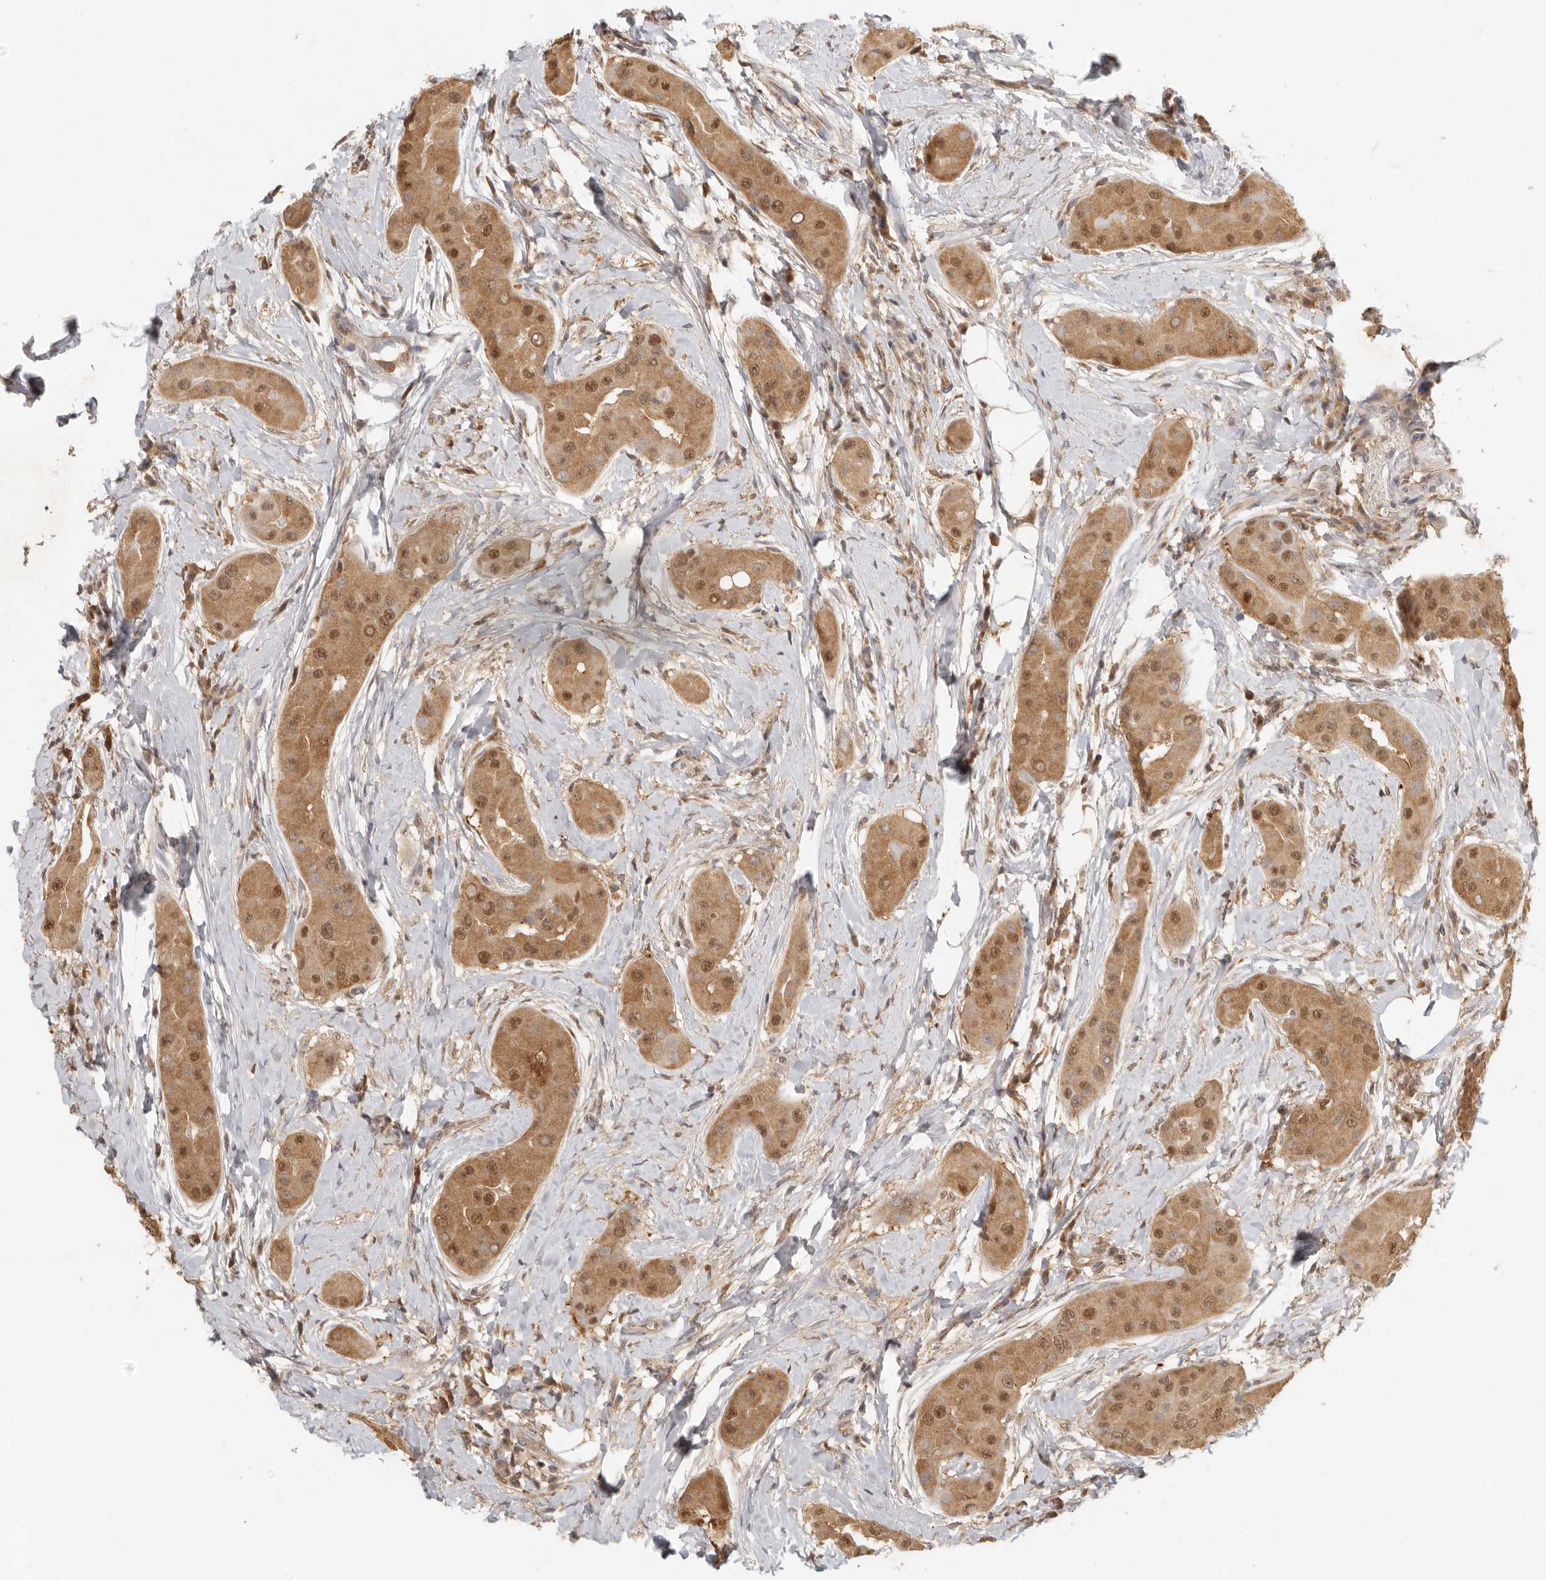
{"staining": {"intensity": "moderate", "quantity": ">75%", "location": "cytoplasmic/membranous,nuclear"}, "tissue": "thyroid cancer", "cell_type": "Tumor cells", "image_type": "cancer", "snomed": [{"axis": "morphology", "description": "Papillary adenocarcinoma, NOS"}, {"axis": "topography", "description": "Thyroid gland"}], "caption": "Immunohistochemistry (IHC) photomicrograph of thyroid papillary adenocarcinoma stained for a protein (brown), which demonstrates medium levels of moderate cytoplasmic/membranous and nuclear staining in about >75% of tumor cells.", "gene": "PSMA5", "patient": {"sex": "male", "age": 33}}